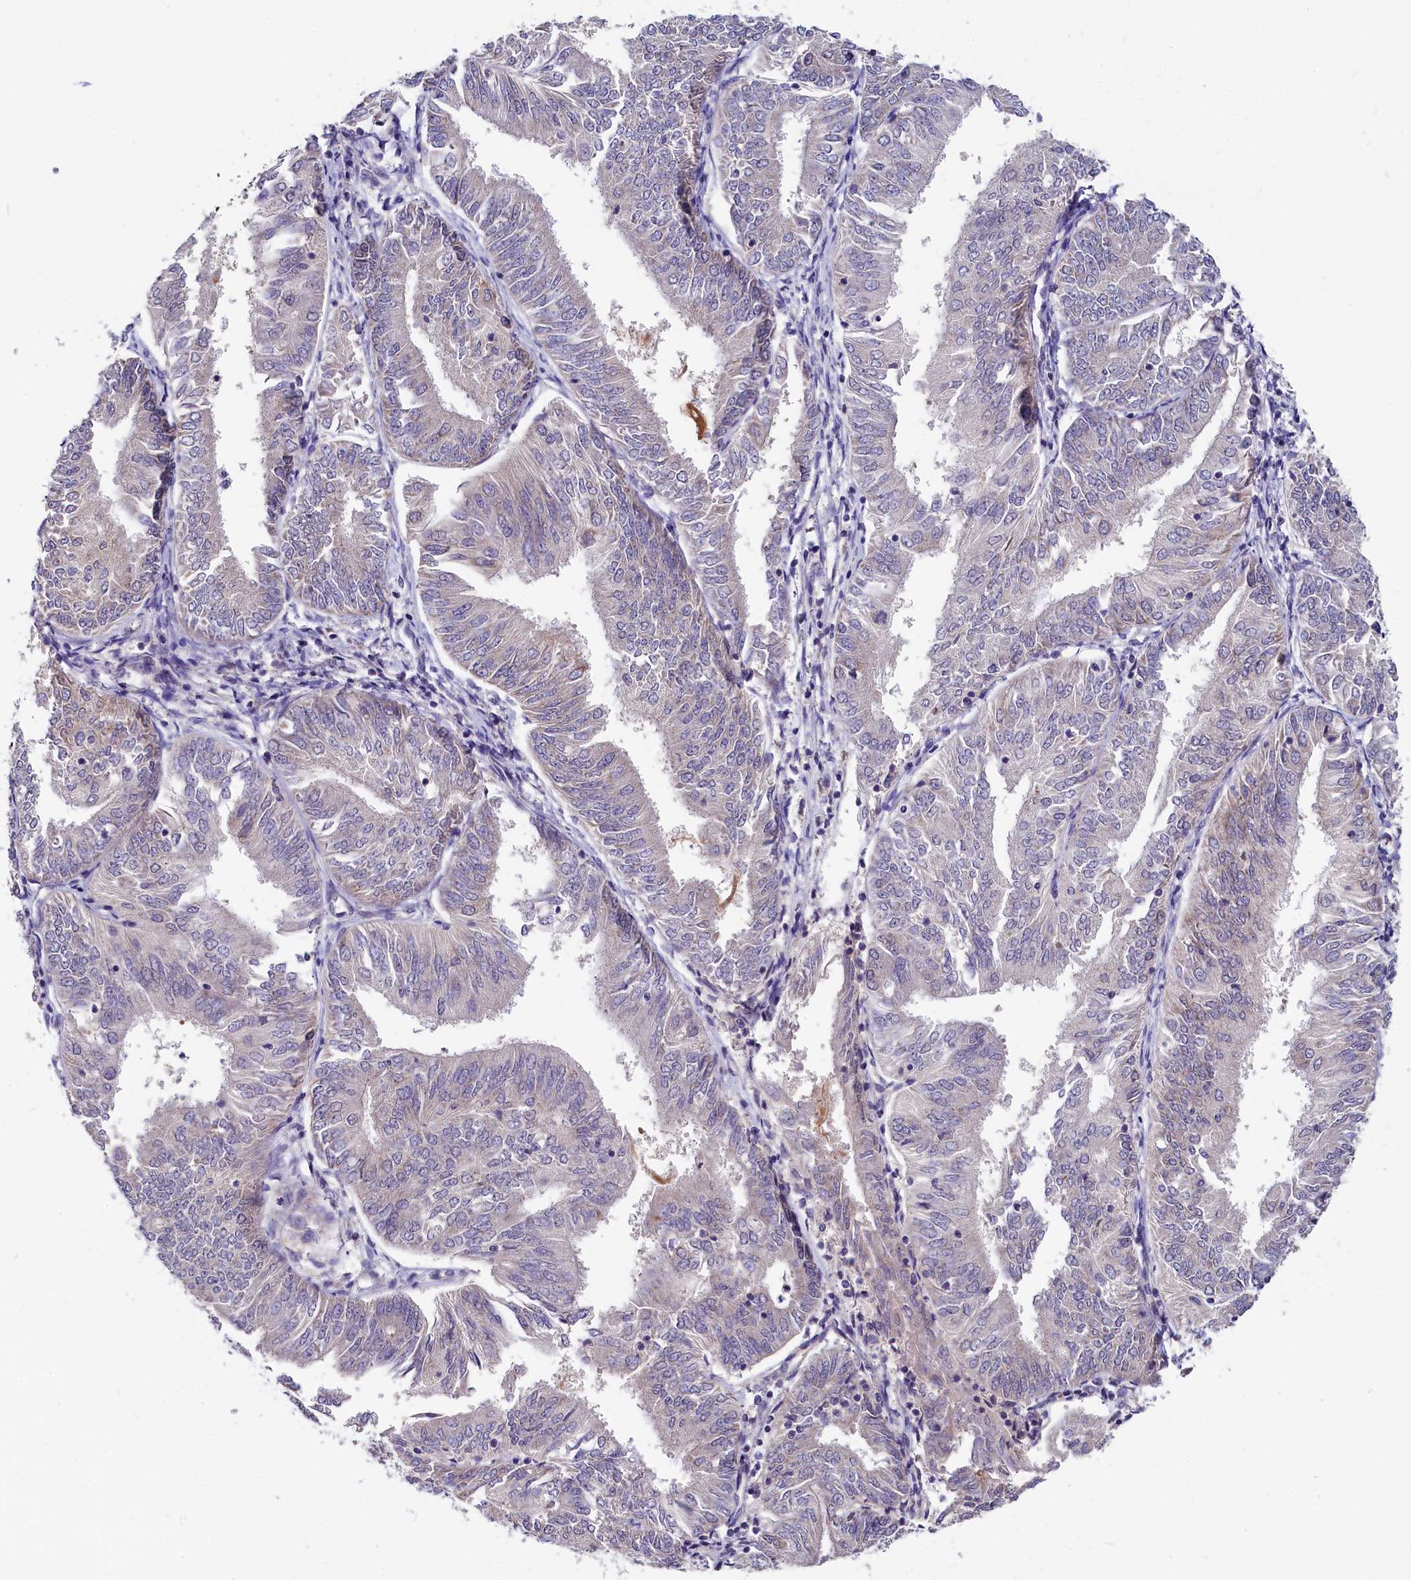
{"staining": {"intensity": "negative", "quantity": "none", "location": "none"}, "tissue": "endometrial cancer", "cell_type": "Tumor cells", "image_type": "cancer", "snomed": [{"axis": "morphology", "description": "Adenocarcinoma, NOS"}, {"axis": "topography", "description": "Endometrium"}], "caption": "This is a micrograph of immunohistochemistry (IHC) staining of endometrial cancer (adenocarcinoma), which shows no expression in tumor cells.", "gene": "SLC39A6", "patient": {"sex": "female", "age": 58}}